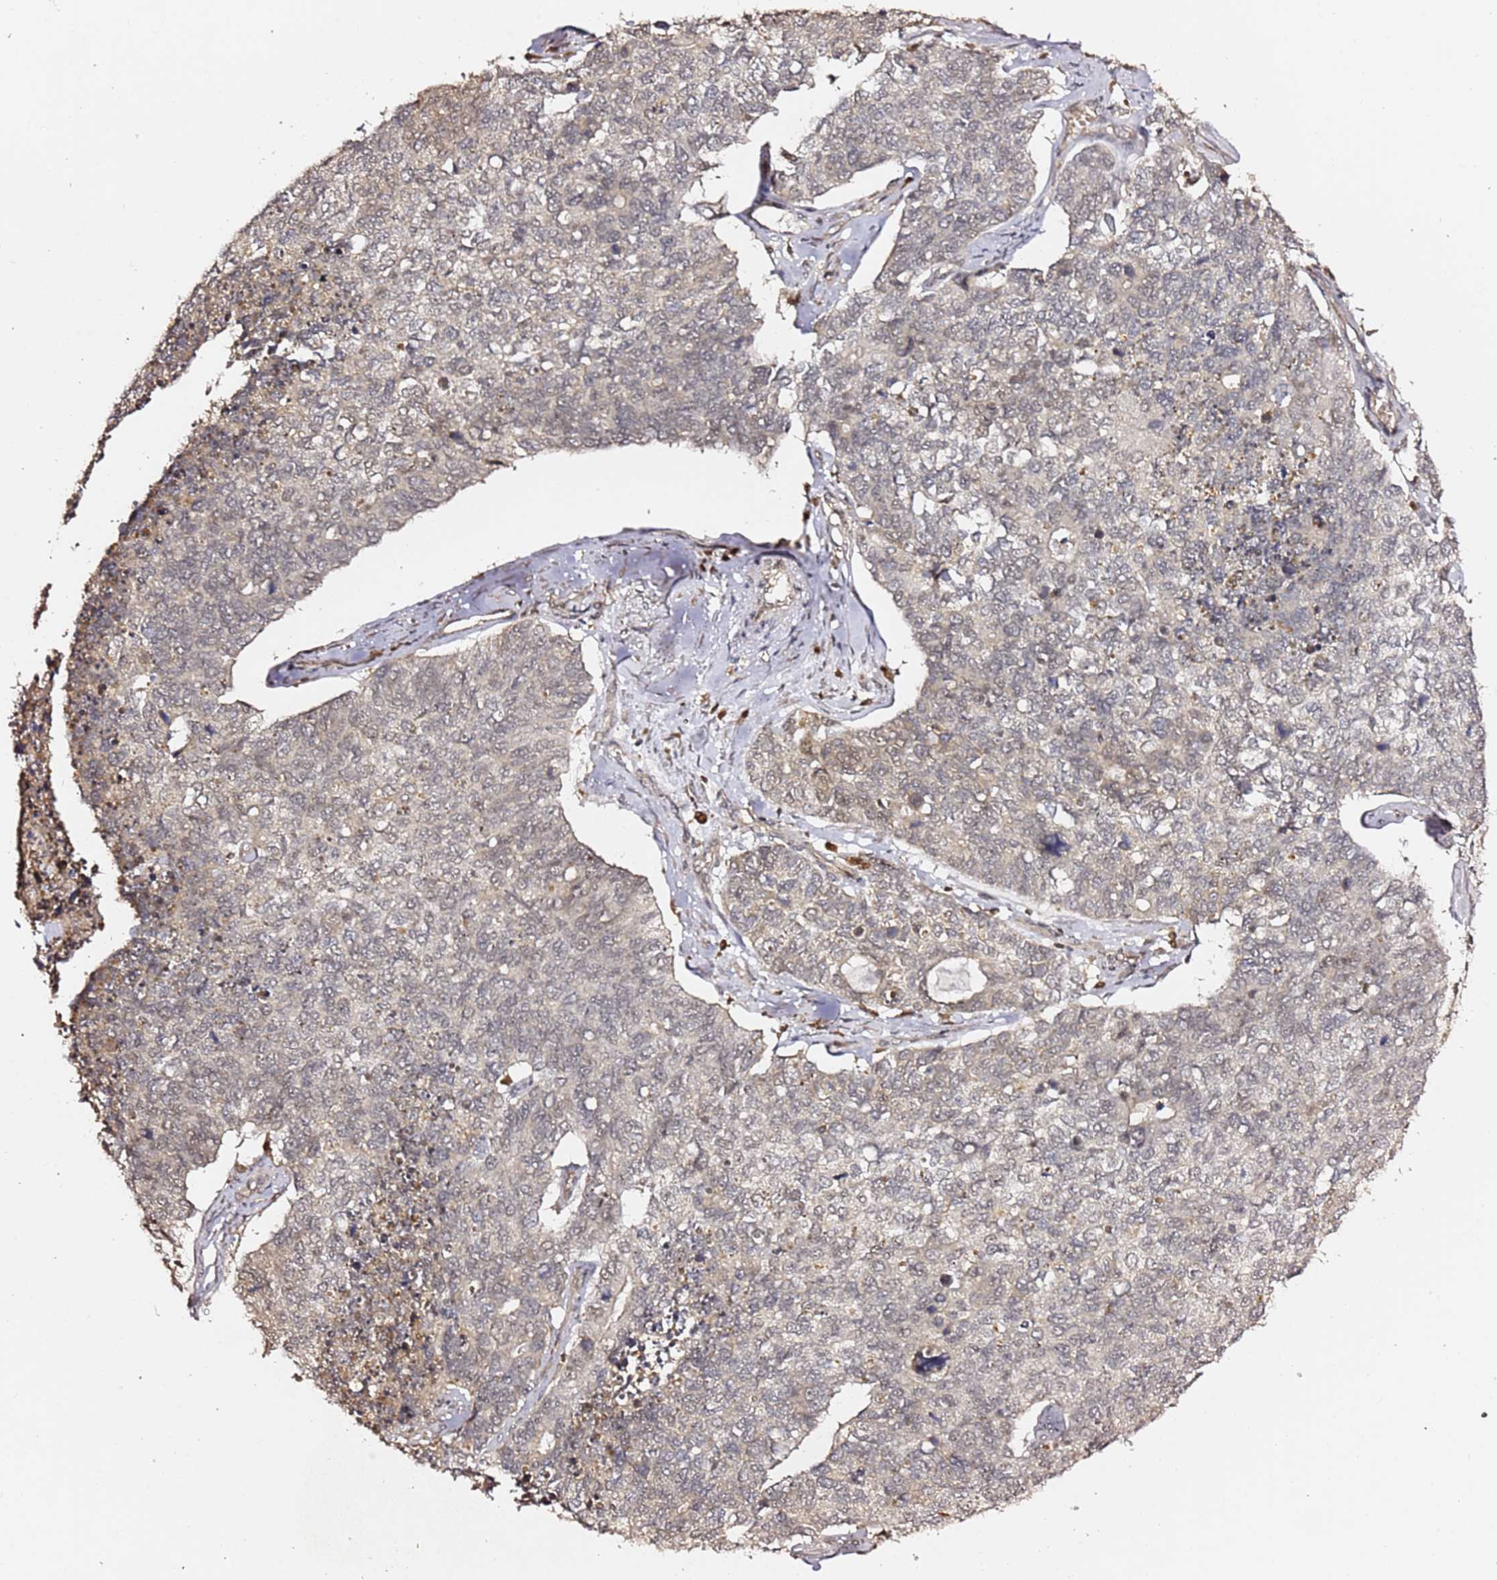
{"staining": {"intensity": "negative", "quantity": "none", "location": "none"}, "tissue": "cervical cancer", "cell_type": "Tumor cells", "image_type": "cancer", "snomed": [{"axis": "morphology", "description": "Squamous cell carcinoma, NOS"}, {"axis": "topography", "description": "Cervix"}], "caption": "This is an immunohistochemistry micrograph of human cervical cancer. There is no positivity in tumor cells.", "gene": "OR5V1", "patient": {"sex": "female", "age": 63}}